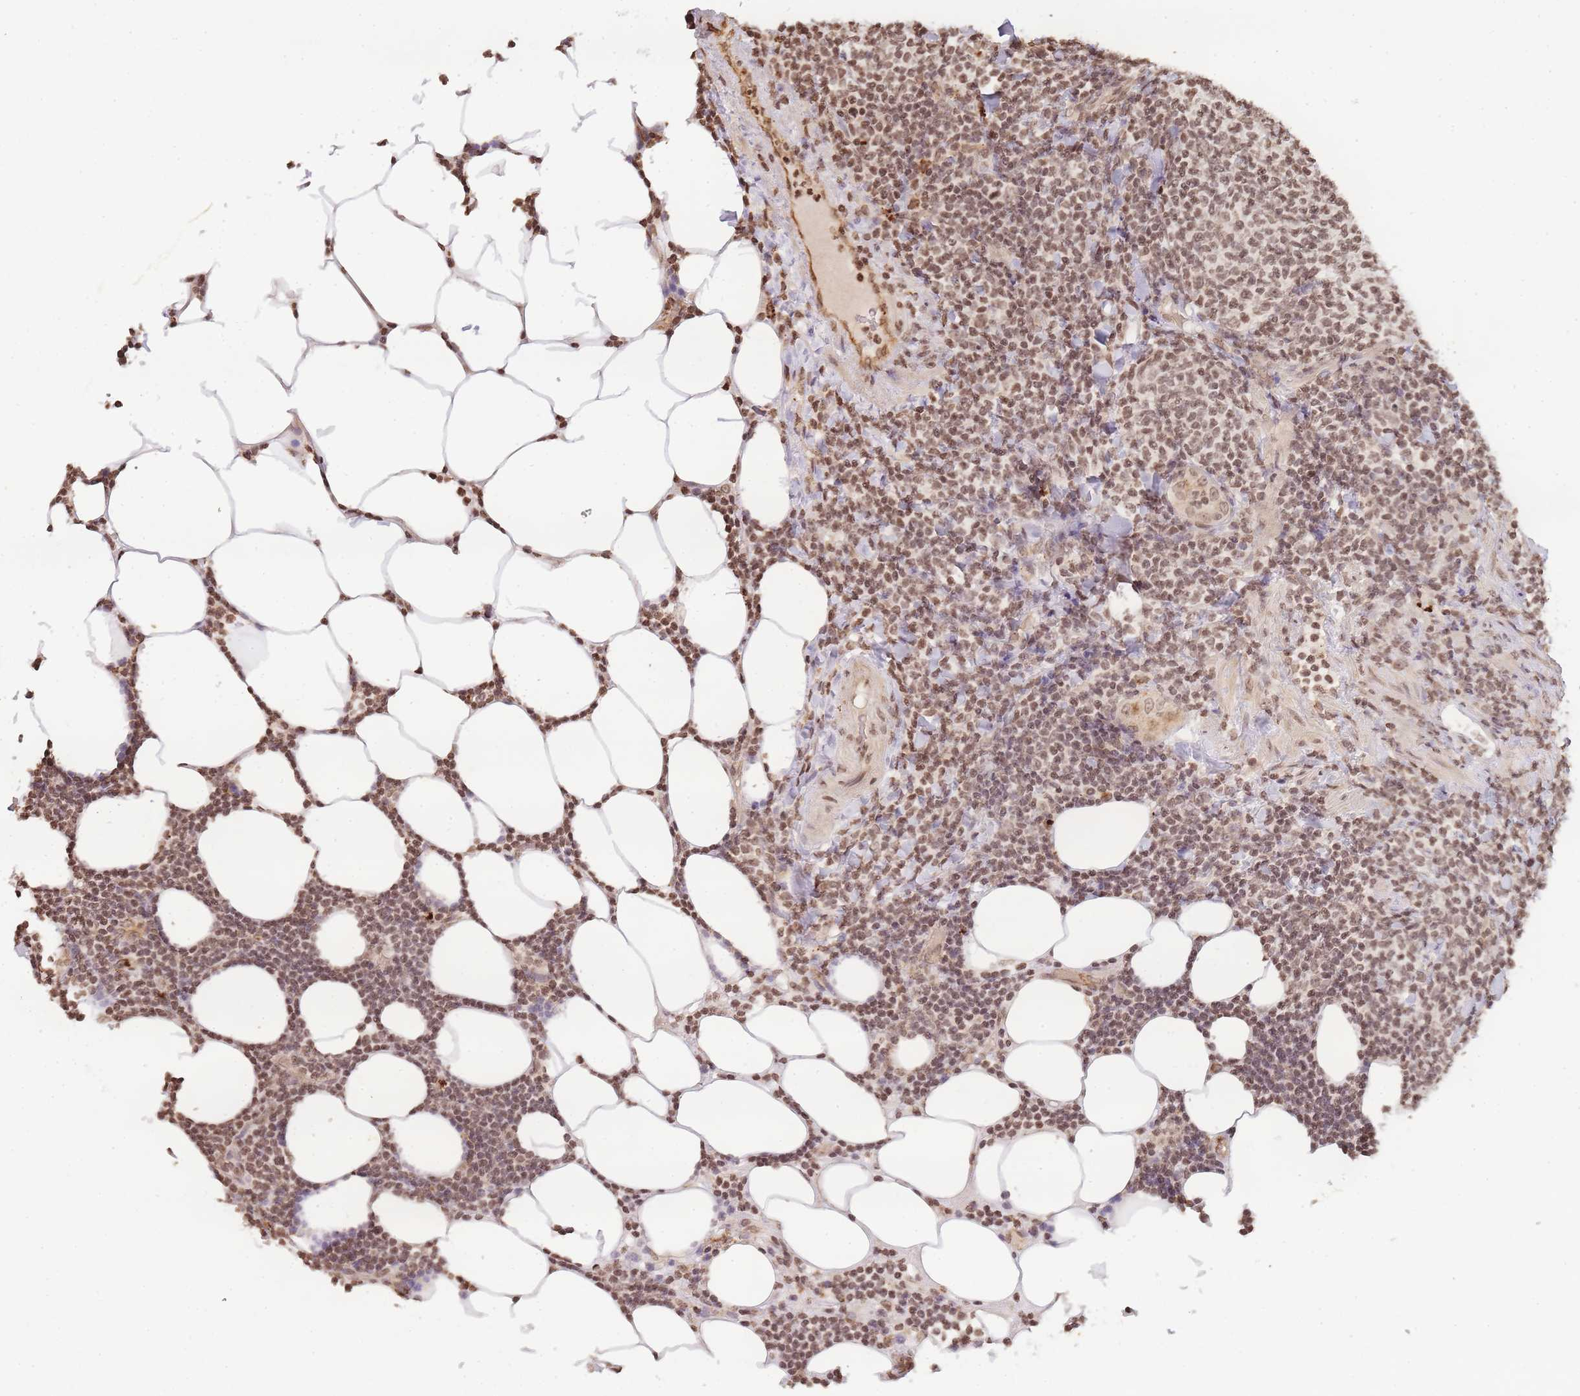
{"staining": {"intensity": "moderate", "quantity": ">75%", "location": "nuclear"}, "tissue": "lymphoma", "cell_type": "Tumor cells", "image_type": "cancer", "snomed": [{"axis": "morphology", "description": "Malignant lymphoma, non-Hodgkin's type, Low grade"}, {"axis": "topography", "description": "Lymph node"}], "caption": "A medium amount of moderate nuclear expression is identified in approximately >75% of tumor cells in lymphoma tissue.", "gene": "WWTR1", "patient": {"sex": "male", "age": 66}}